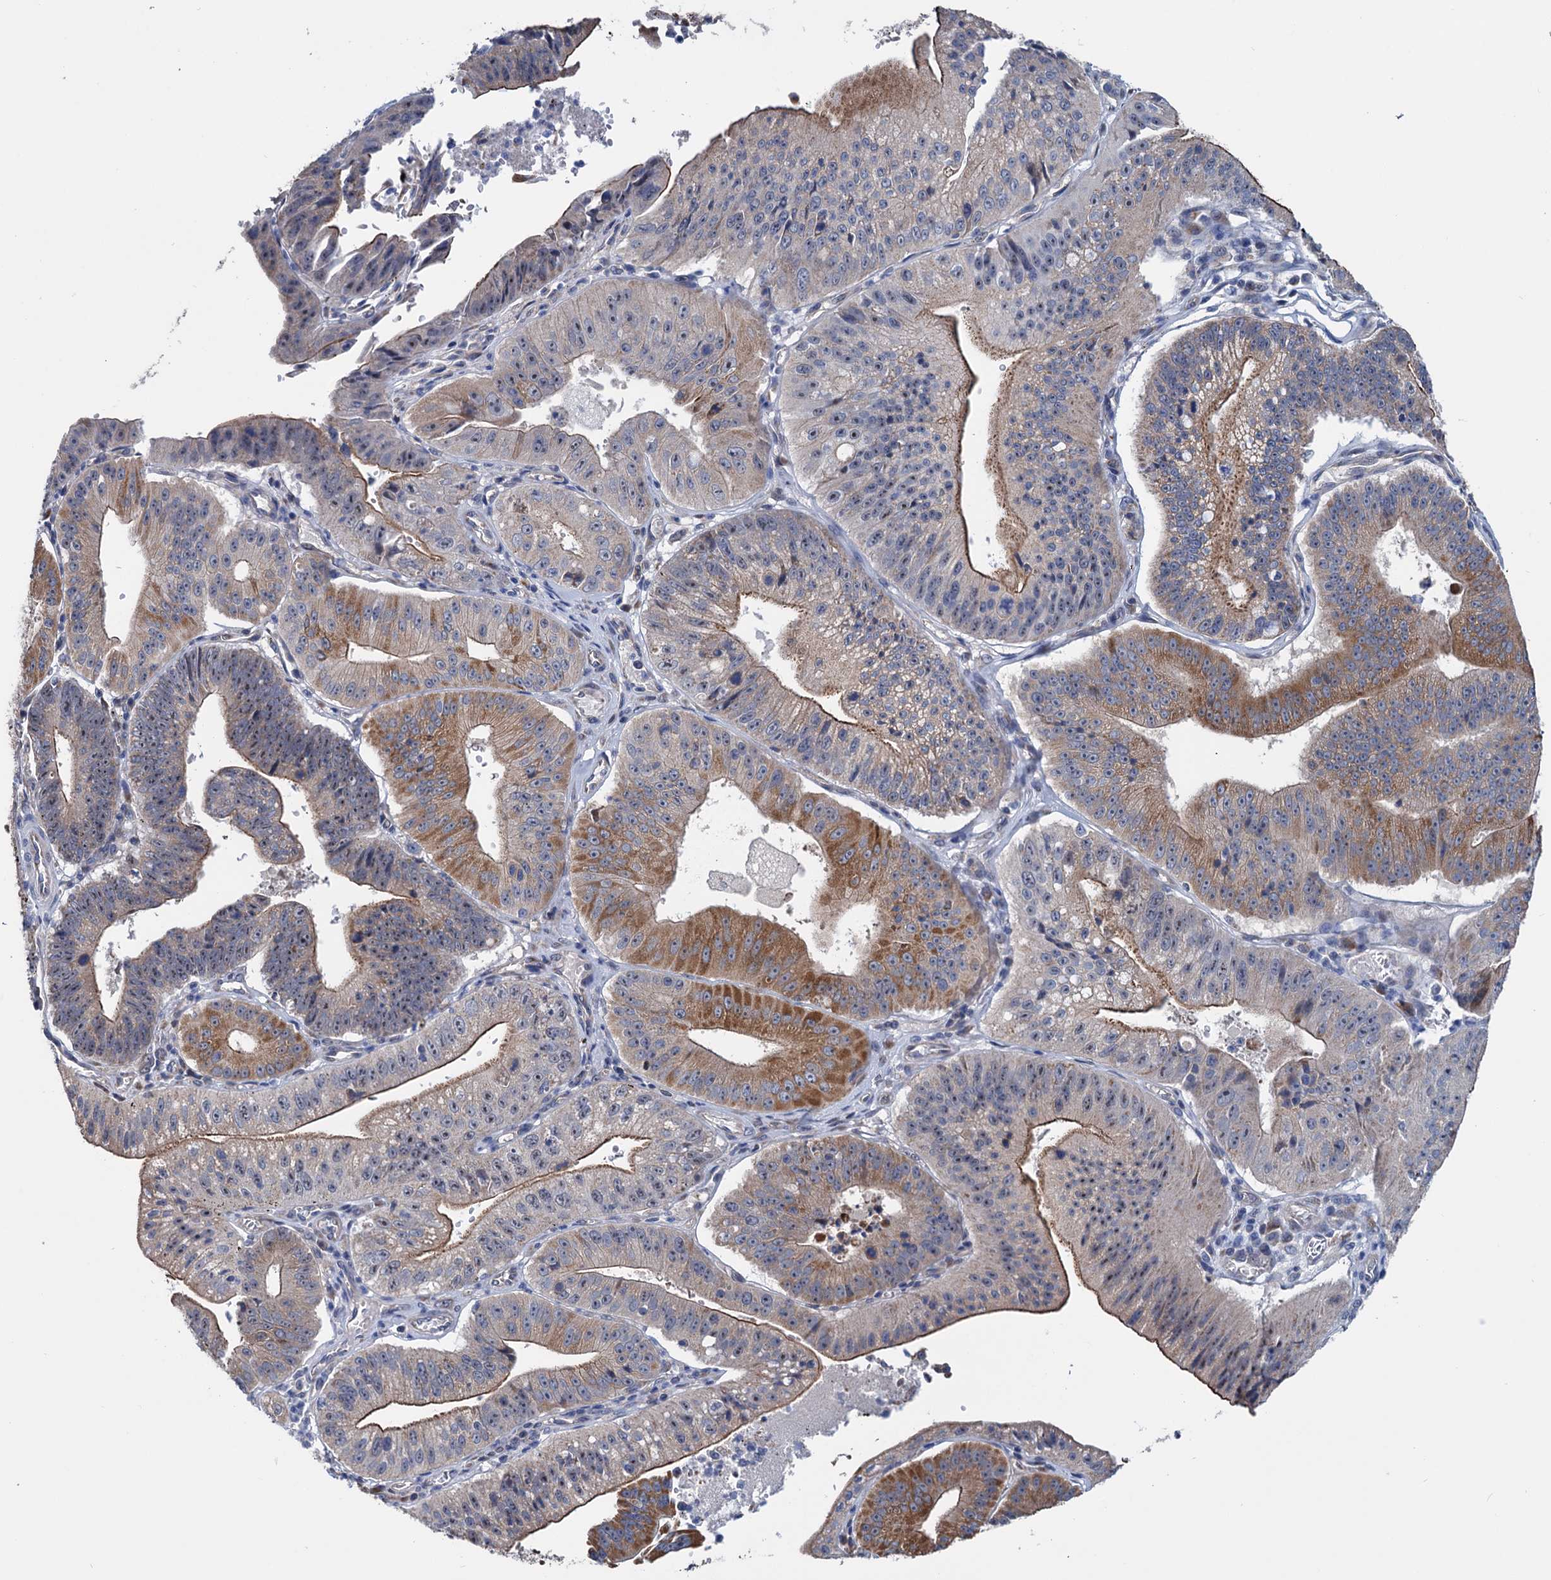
{"staining": {"intensity": "moderate", "quantity": "25%-75%", "location": "cytoplasmic/membranous"}, "tissue": "stomach cancer", "cell_type": "Tumor cells", "image_type": "cancer", "snomed": [{"axis": "morphology", "description": "Adenocarcinoma, NOS"}, {"axis": "topography", "description": "Stomach"}], "caption": "Protein expression analysis of stomach cancer (adenocarcinoma) reveals moderate cytoplasmic/membranous expression in approximately 25%-75% of tumor cells.", "gene": "EYA4", "patient": {"sex": "male", "age": 59}}